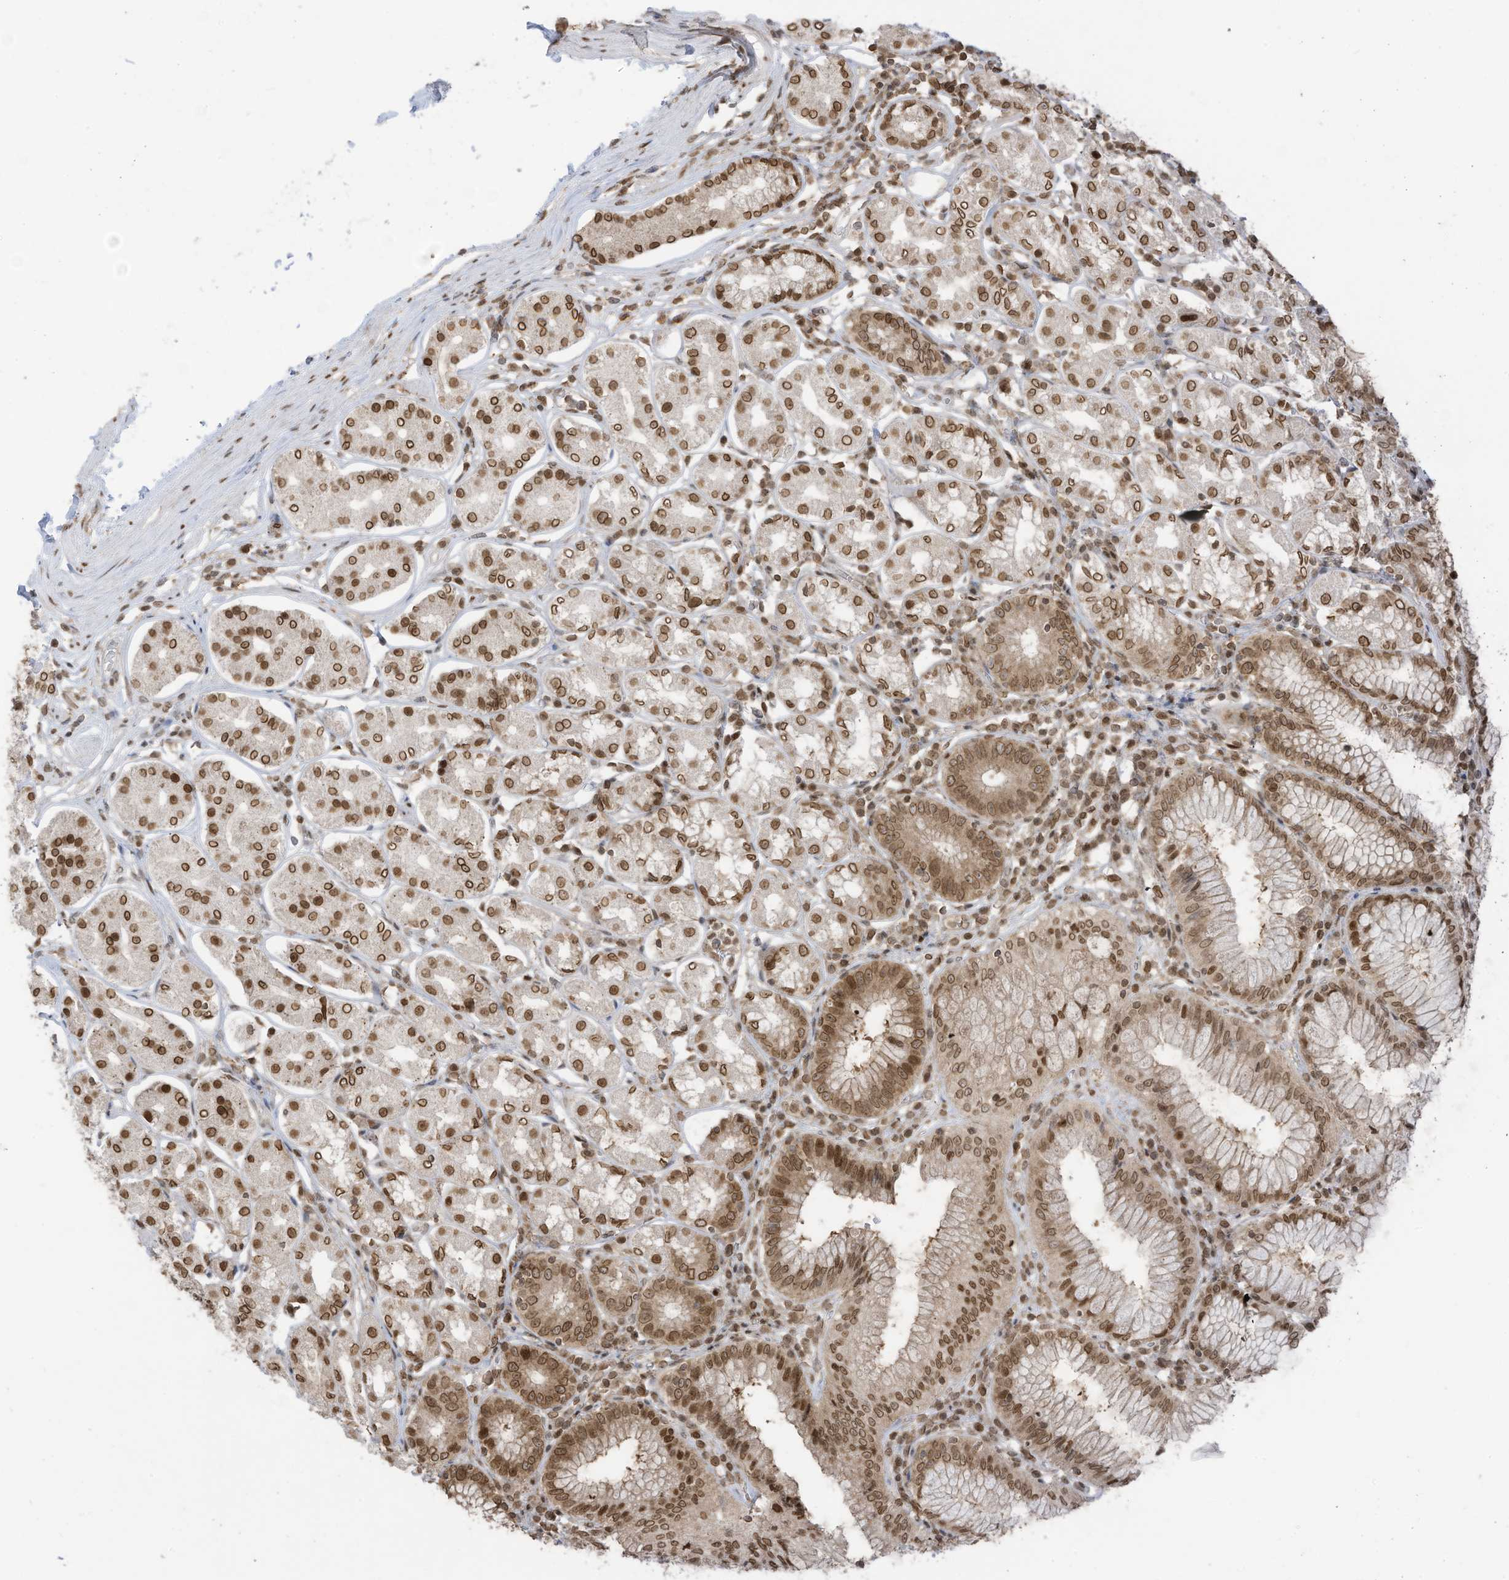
{"staining": {"intensity": "moderate", "quantity": ">75%", "location": "cytoplasmic/membranous,nuclear"}, "tissue": "stomach", "cell_type": "Glandular cells", "image_type": "normal", "snomed": [{"axis": "morphology", "description": "Normal tissue, NOS"}, {"axis": "topography", "description": "Stomach, lower"}], "caption": "Unremarkable stomach demonstrates moderate cytoplasmic/membranous,nuclear expression in about >75% of glandular cells.", "gene": "KPNB1", "patient": {"sex": "female", "age": 56}}